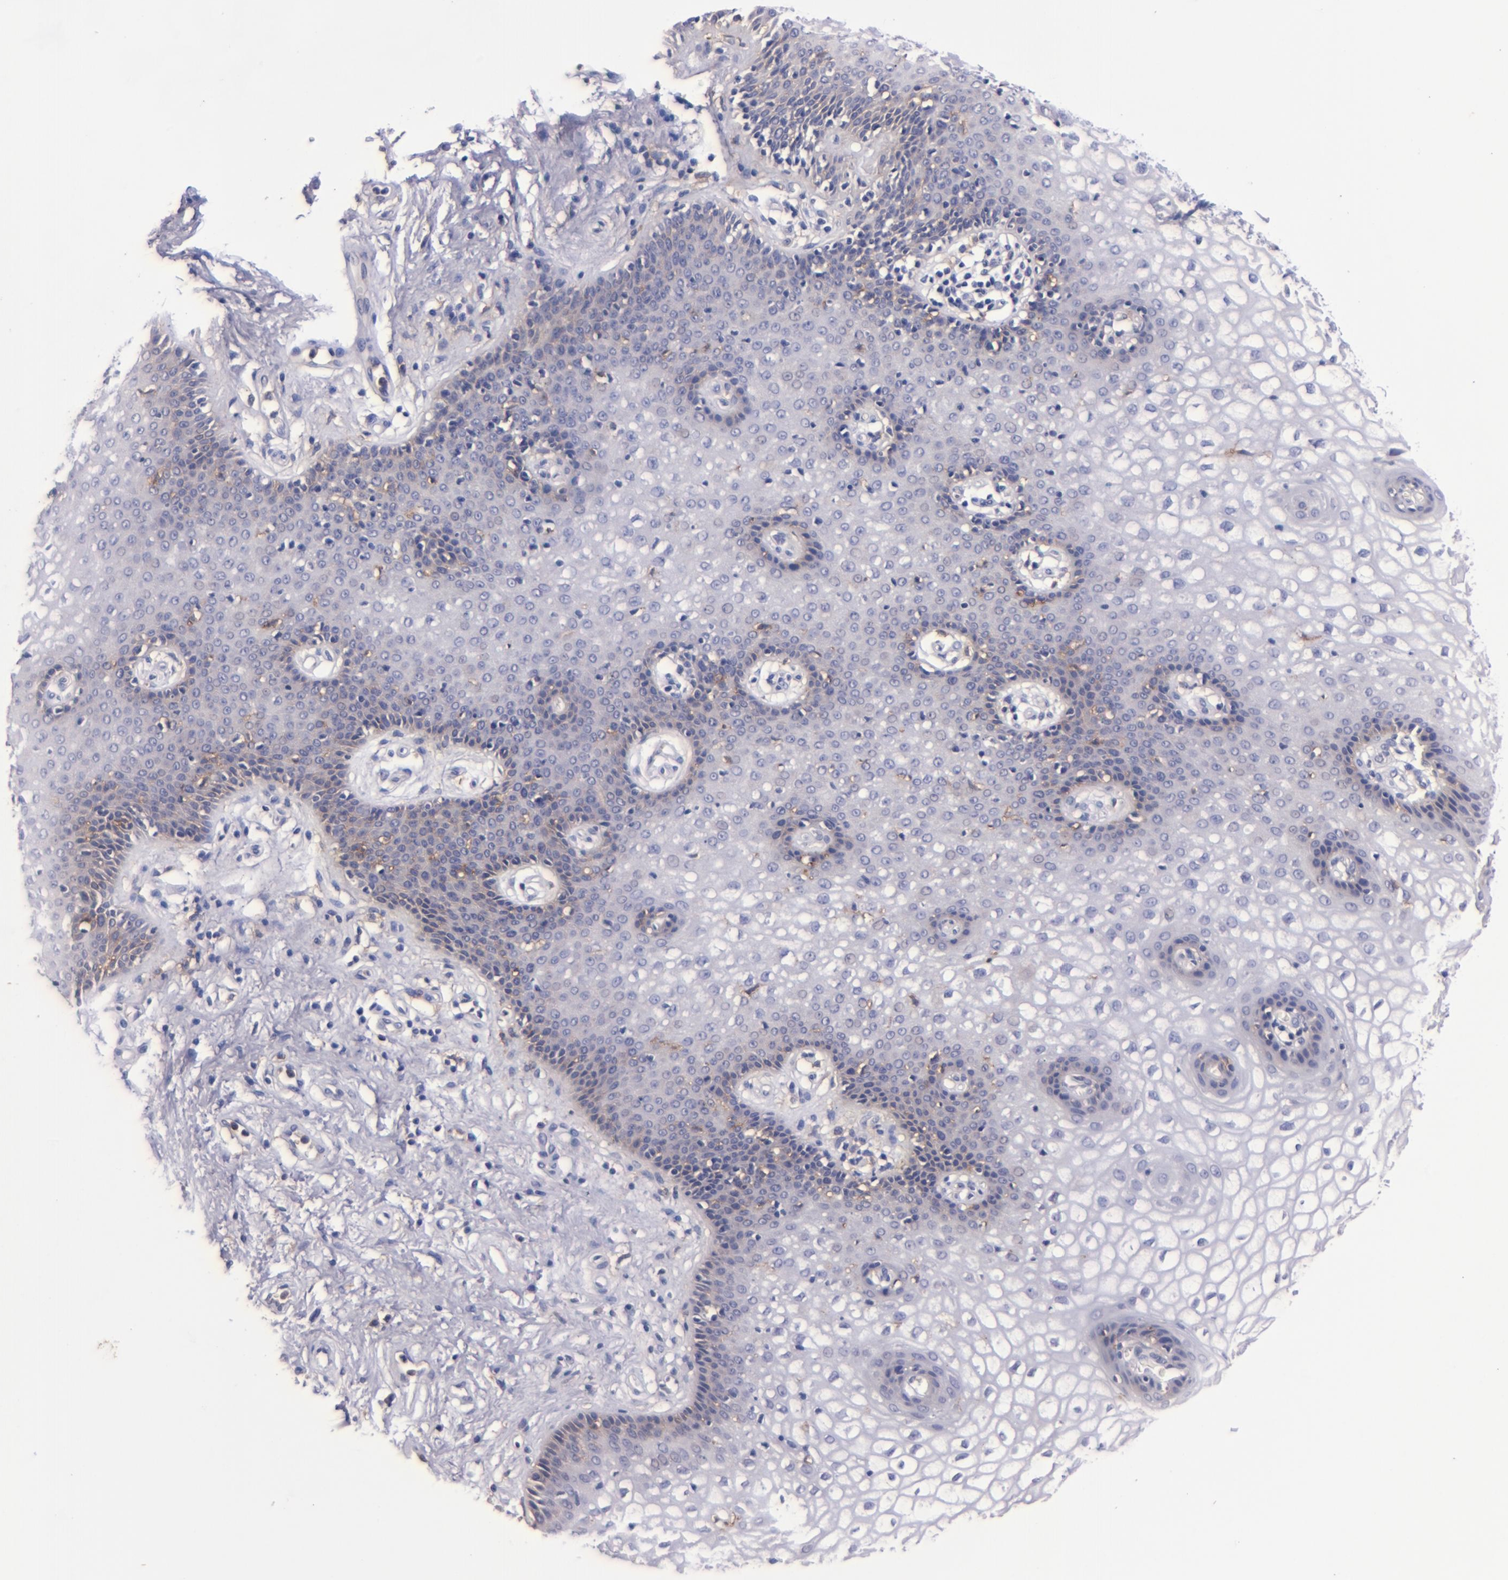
{"staining": {"intensity": "moderate", "quantity": "<25%", "location": "cytoplasmic/membranous"}, "tissue": "vagina", "cell_type": "Squamous epithelial cells", "image_type": "normal", "snomed": [{"axis": "morphology", "description": "Normal tissue, NOS"}, {"axis": "topography", "description": "Vagina"}], "caption": "Squamous epithelial cells demonstrate moderate cytoplasmic/membranous staining in approximately <25% of cells in normal vagina. The staining was performed using DAB (3,3'-diaminobenzidine), with brown indicating positive protein expression. Nuclei are stained blue with hematoxylin.", "gene": "SIRPA", "patient": {"sex": "female", "age": 34}}